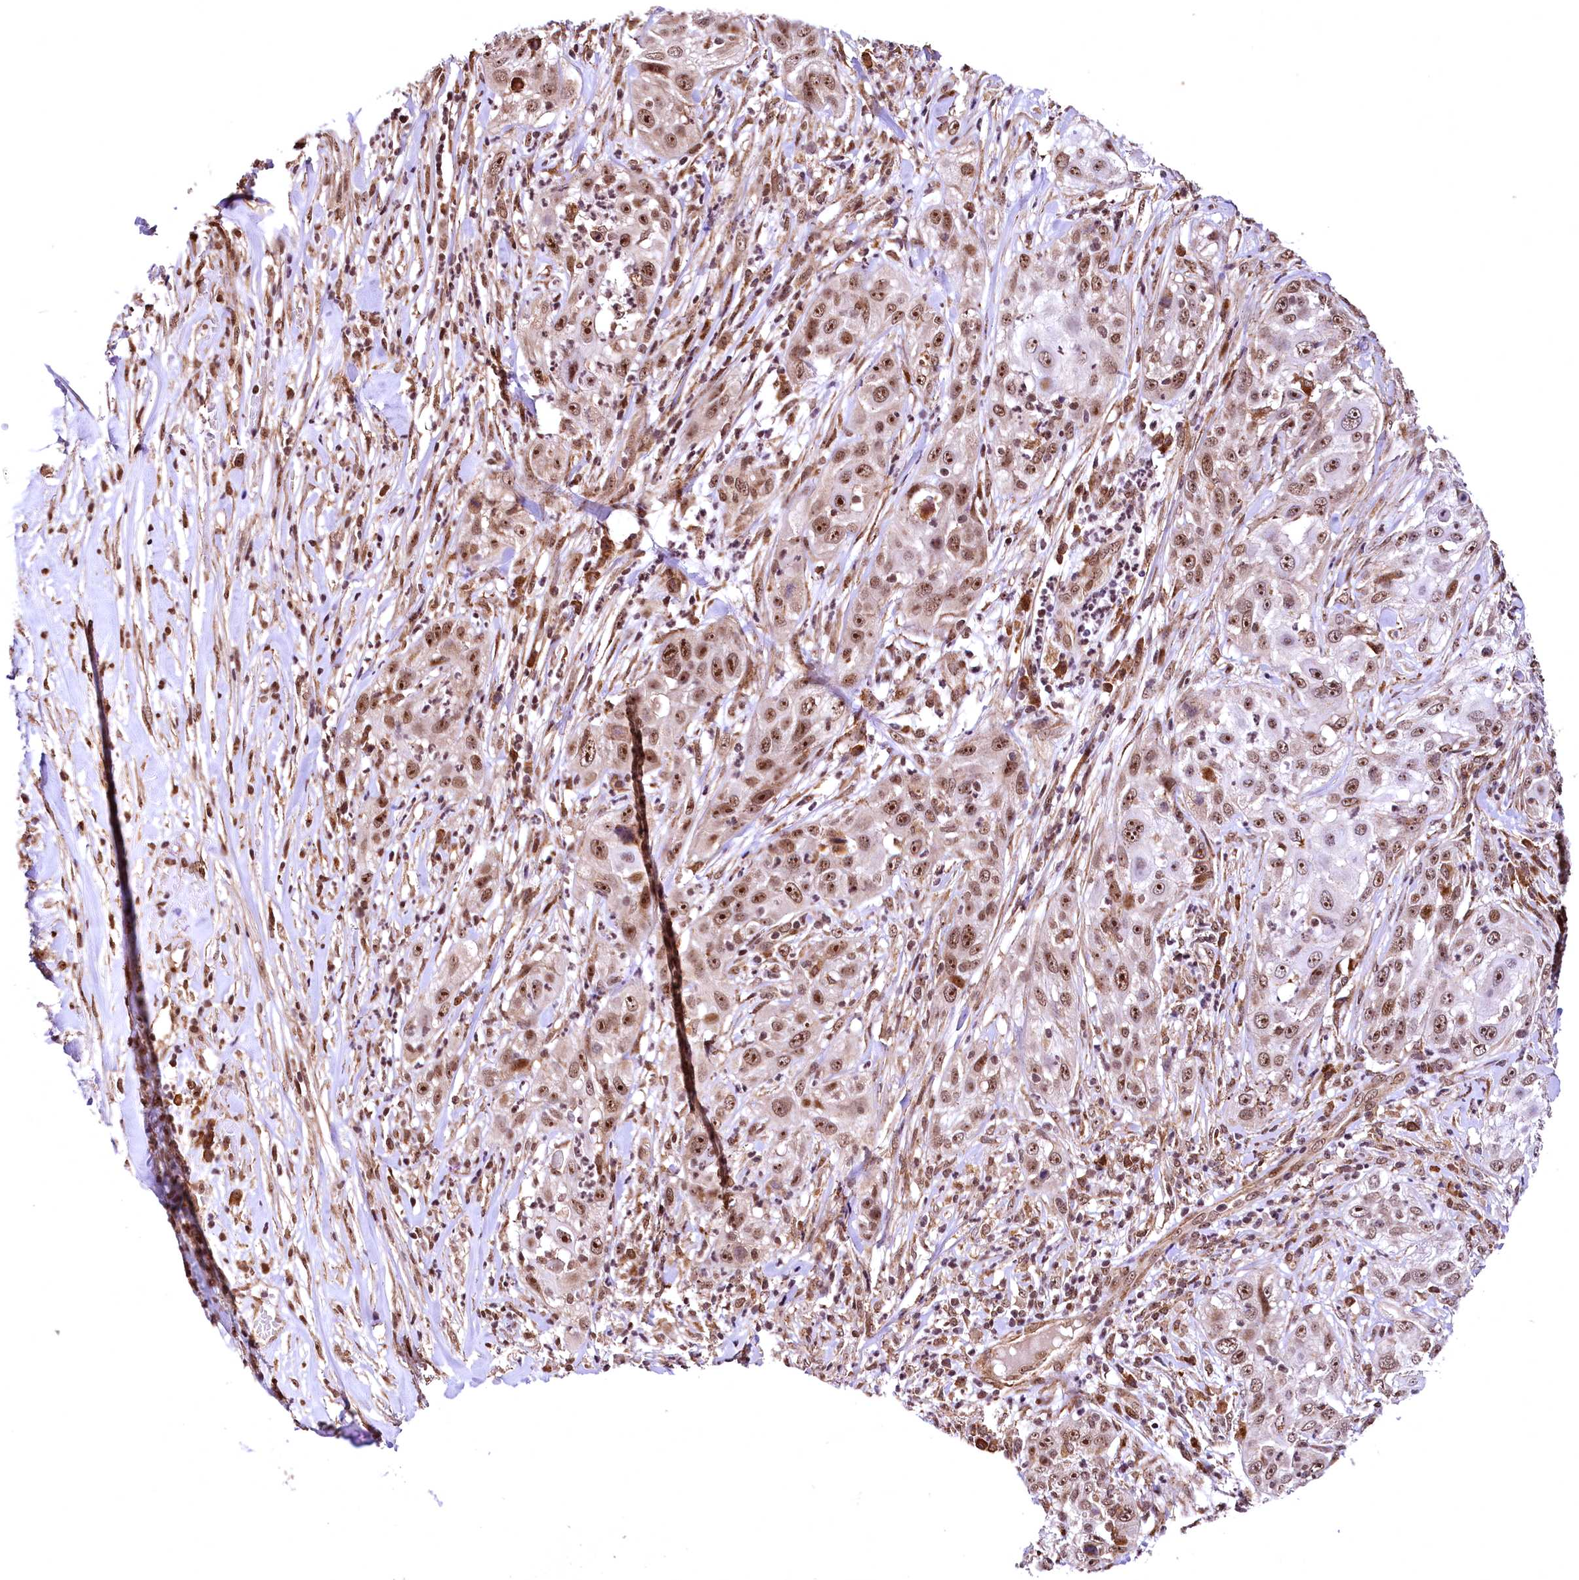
{"staining": {"intensity": "strong", "quantity": ">75%", "location": "nuclear"}, "tissue": "skin cancer", "cell_type": "Tumor cells", "image_type": "cancer", "snomed": [{"axis": "morphology", "description": "Squamous cell carcinoma, NOS"}, {"axis": "topography", "description": "Skin"}], "caption": "Human squamous cell carcinoma (skin) stained with a brown dye exhibits strong nuclear positive expression in approximately >75% of tumor cells.", "gene": "PDS5B", "patient": {"sex": "female", "age": 44}}